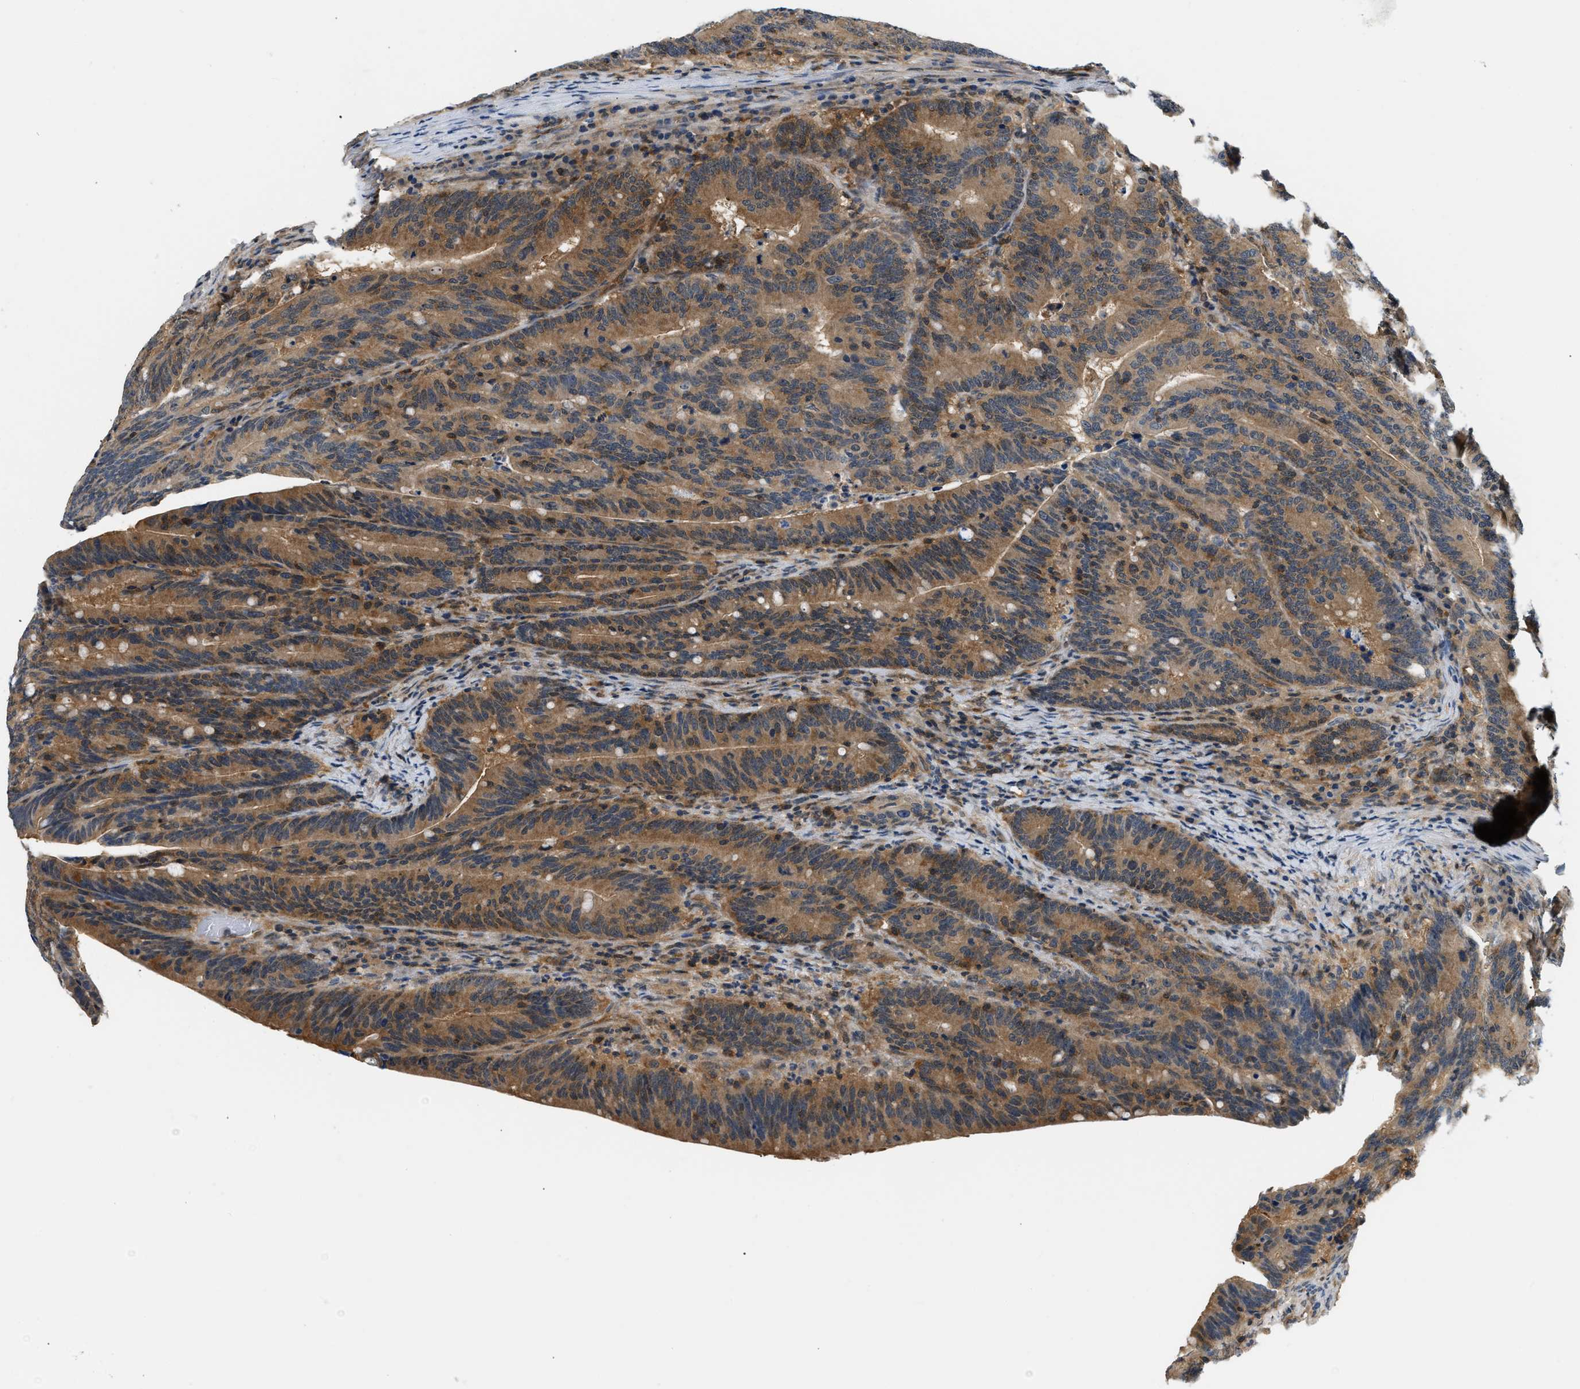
{"staining": {"intensity": "moderate", "quantity": ">75%", "location": "cytoplasmic/membranous"}, "tissue": "colorectal cancer", "cell_type": "Tumor cells", "image_type": "cancer", "snomed": [{"axis": "morphology", "description": "Adenocarcinoma, NOS"}, {"axis": "topography", "description": "Colon"}], "caption": "A brown stain labels moderate cytoplasmic/membranous expression of a protein in human colorectal cancer tumor cells.", "gene": "EIF4EBP2", "patient": {"sex": "female", "age": 66}}